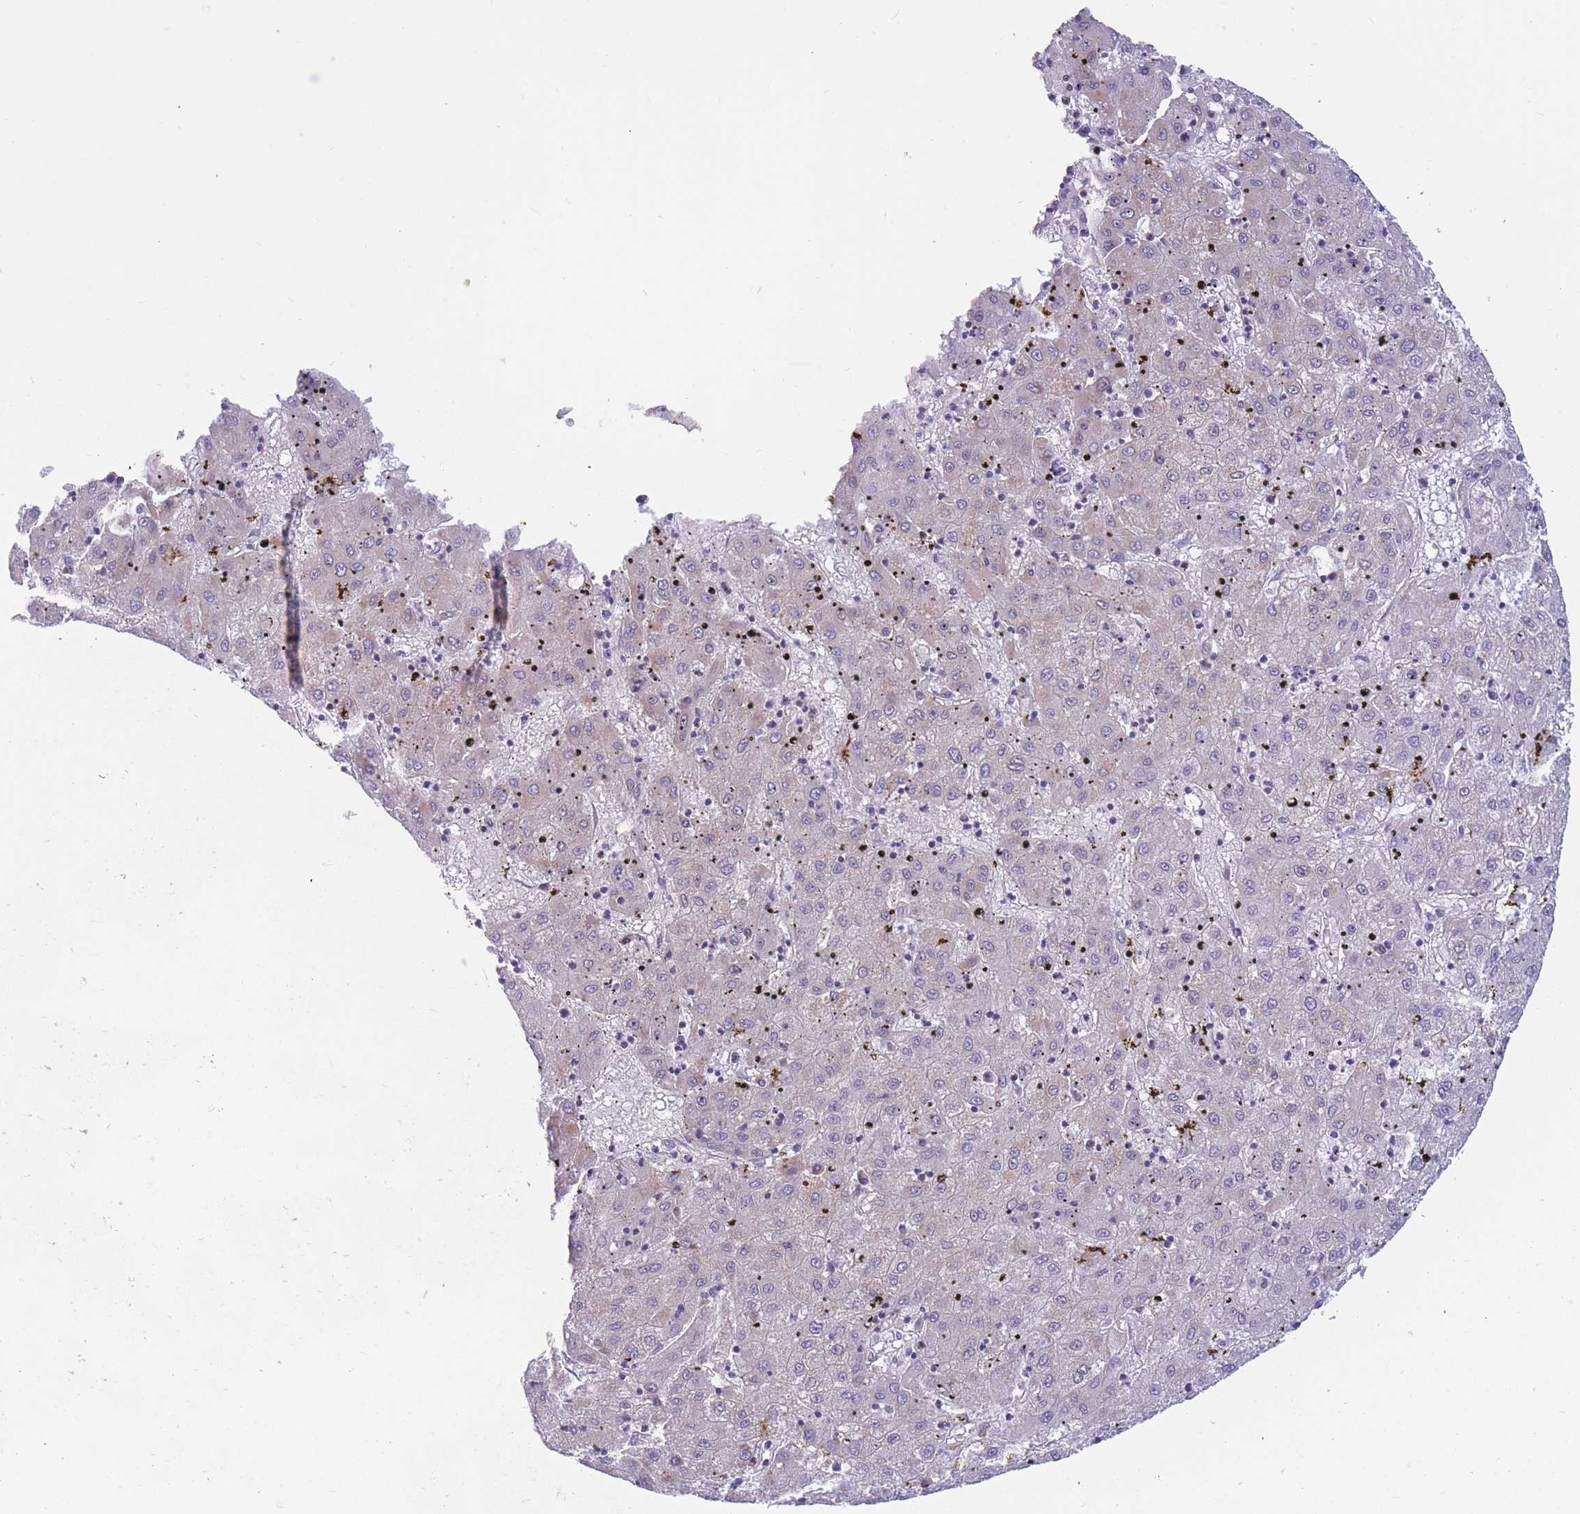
{"staining": {"intensity": "negative", "quantity": "none", "location": "none"}, "tissue": "liver cancer", "cell_type": "Tumor cells", "image_type": "cancer", "snomed": [{"axis": "morphology", "description": "Carcinoma, Hepatocellular, NOS"}, {"axis": "topography", "description": "Liver"}], "caption": "DAB (3,3'-diaminobenzidine) immunohistochemical staining of liver cancer displays no significant positivity in tumor cells.", "gene": "BCL9L", "patient": {"sex": "male", "age": 72}}